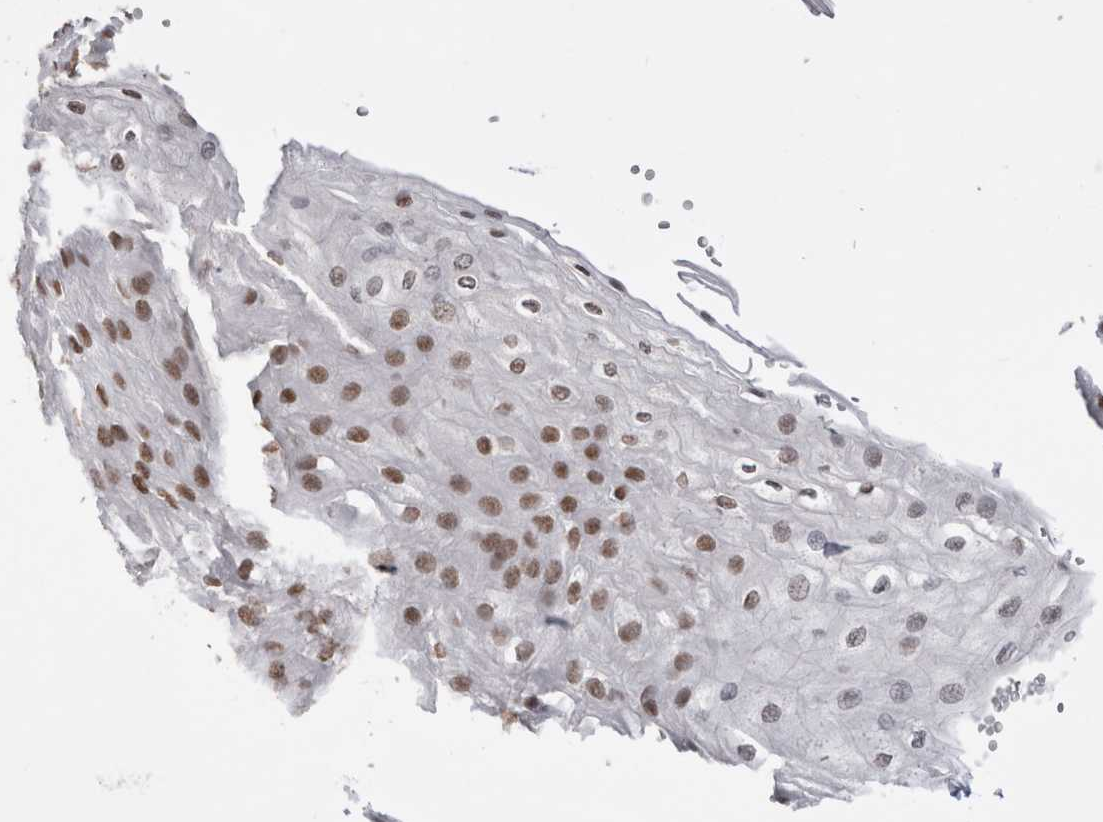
{"staining": {"intensity": "moderate", "quantity": ">75%", "location": "nuclear"}, "tissue": "esophagus", "cell_type": "Squamous epithelial cells", "image_type": "normal", "snomed": [{"axis": "morphology", "description": "Normal tissue, NOS"}, {"axis": "topography", "description": "Esophagus"}], "caption": "The immunohistochemical stain highlights moderate nuclear expression in squamous epithelial cells of benign esophagus.", "gene": "SMC1A", "patient": {"sex": "female", "age": 66}}